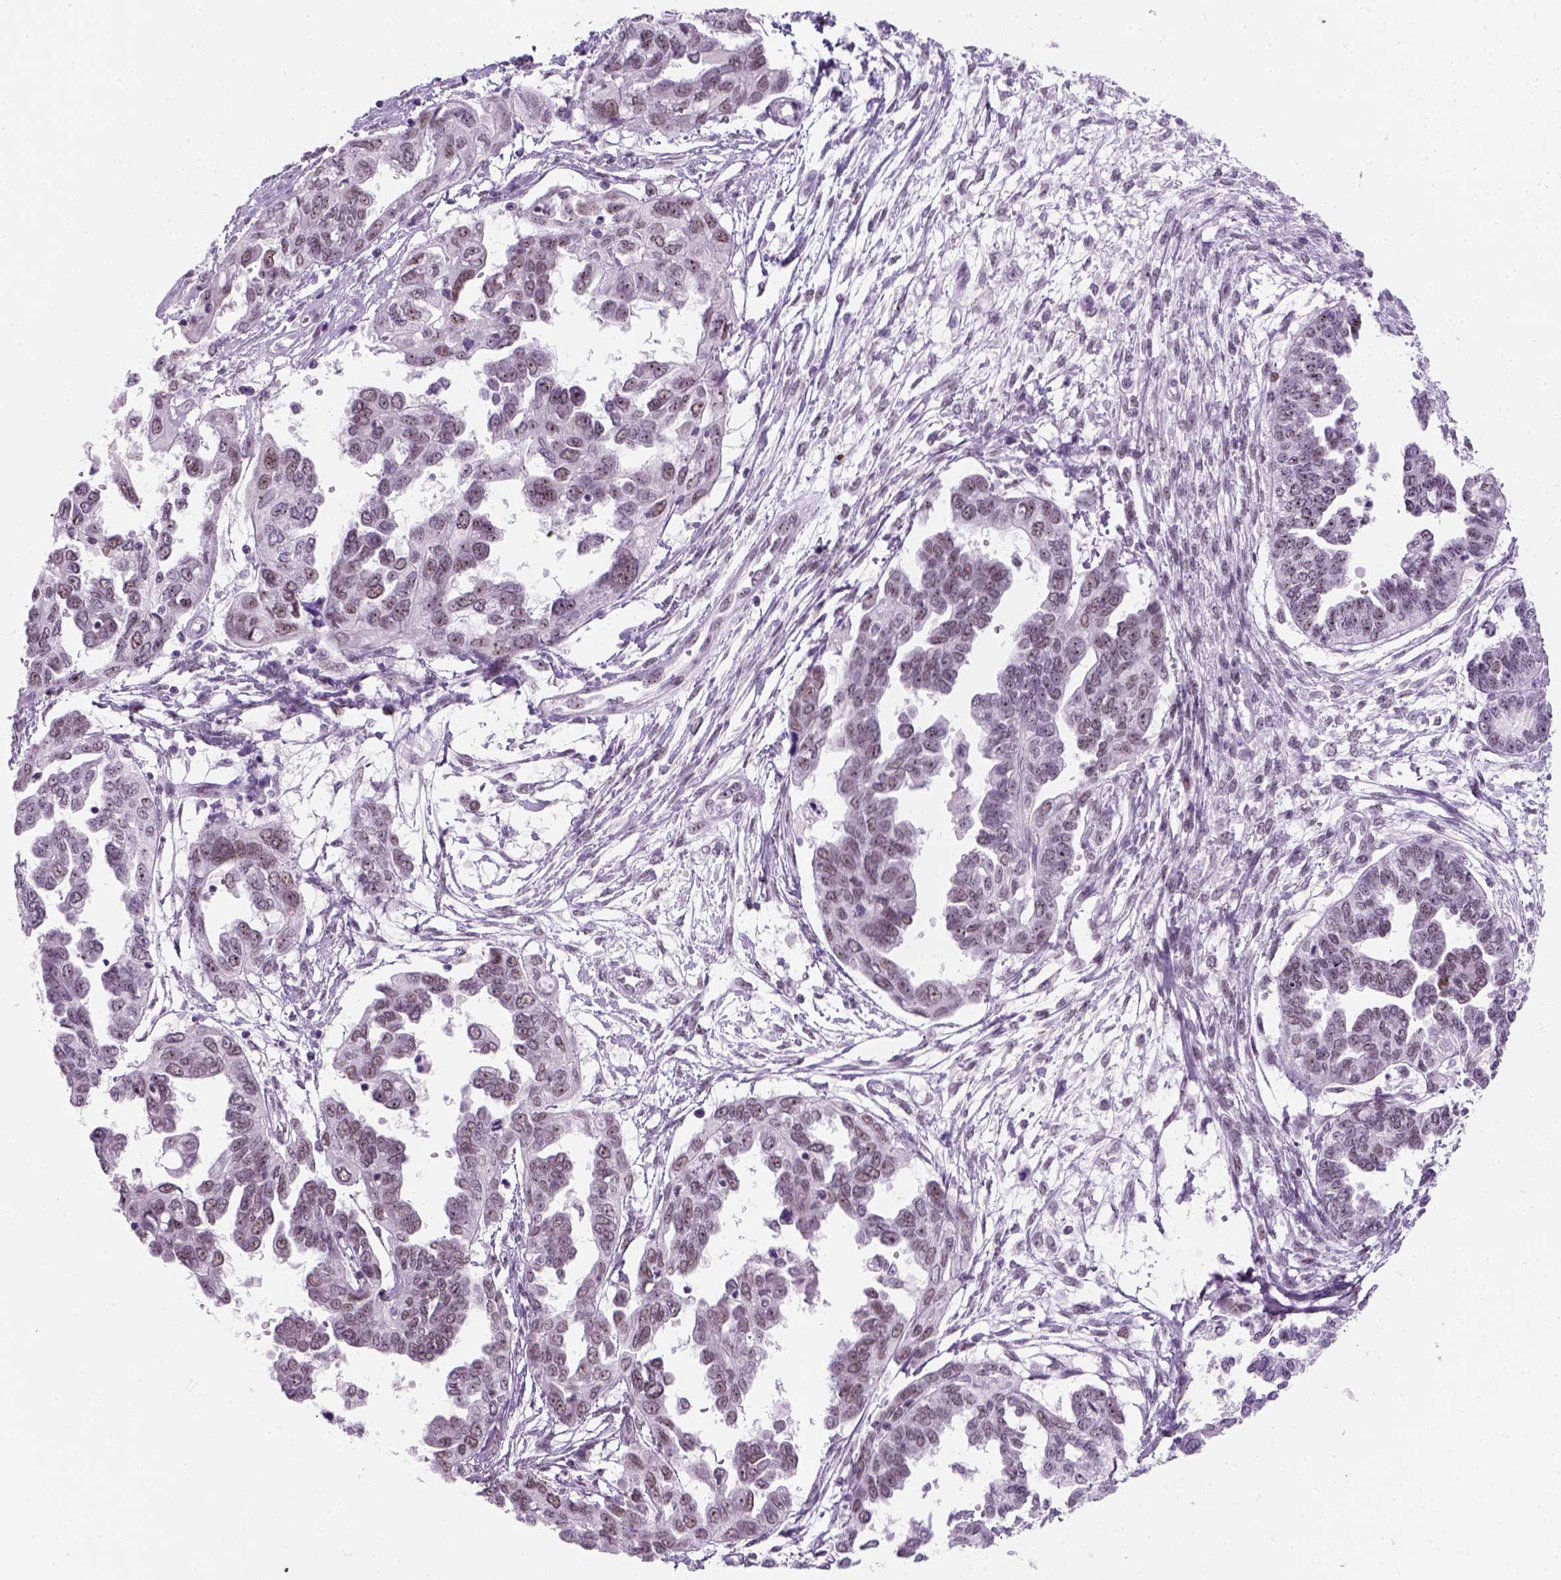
{"staining": {"intensity": "weak", "quantity": "<25%", "location": "nuclear"}, "tissue": "ovarian cancer", "cell_type": "Tumor cells", "image_type": "cancer", "snomed": [{"axis": "morphology", "description": "Cystadenocarcinoma, serous, NOS"}, {"axis": "topography", "description": "Ovary"}], "caption": "Immunohistochemistry (IHC) histopathology image of ovarian cancer stained for a protein (brown), which shows no staining in tumor cells.", "gene": "ZNF865", "patient": {"sex": "female", "age": 53}}